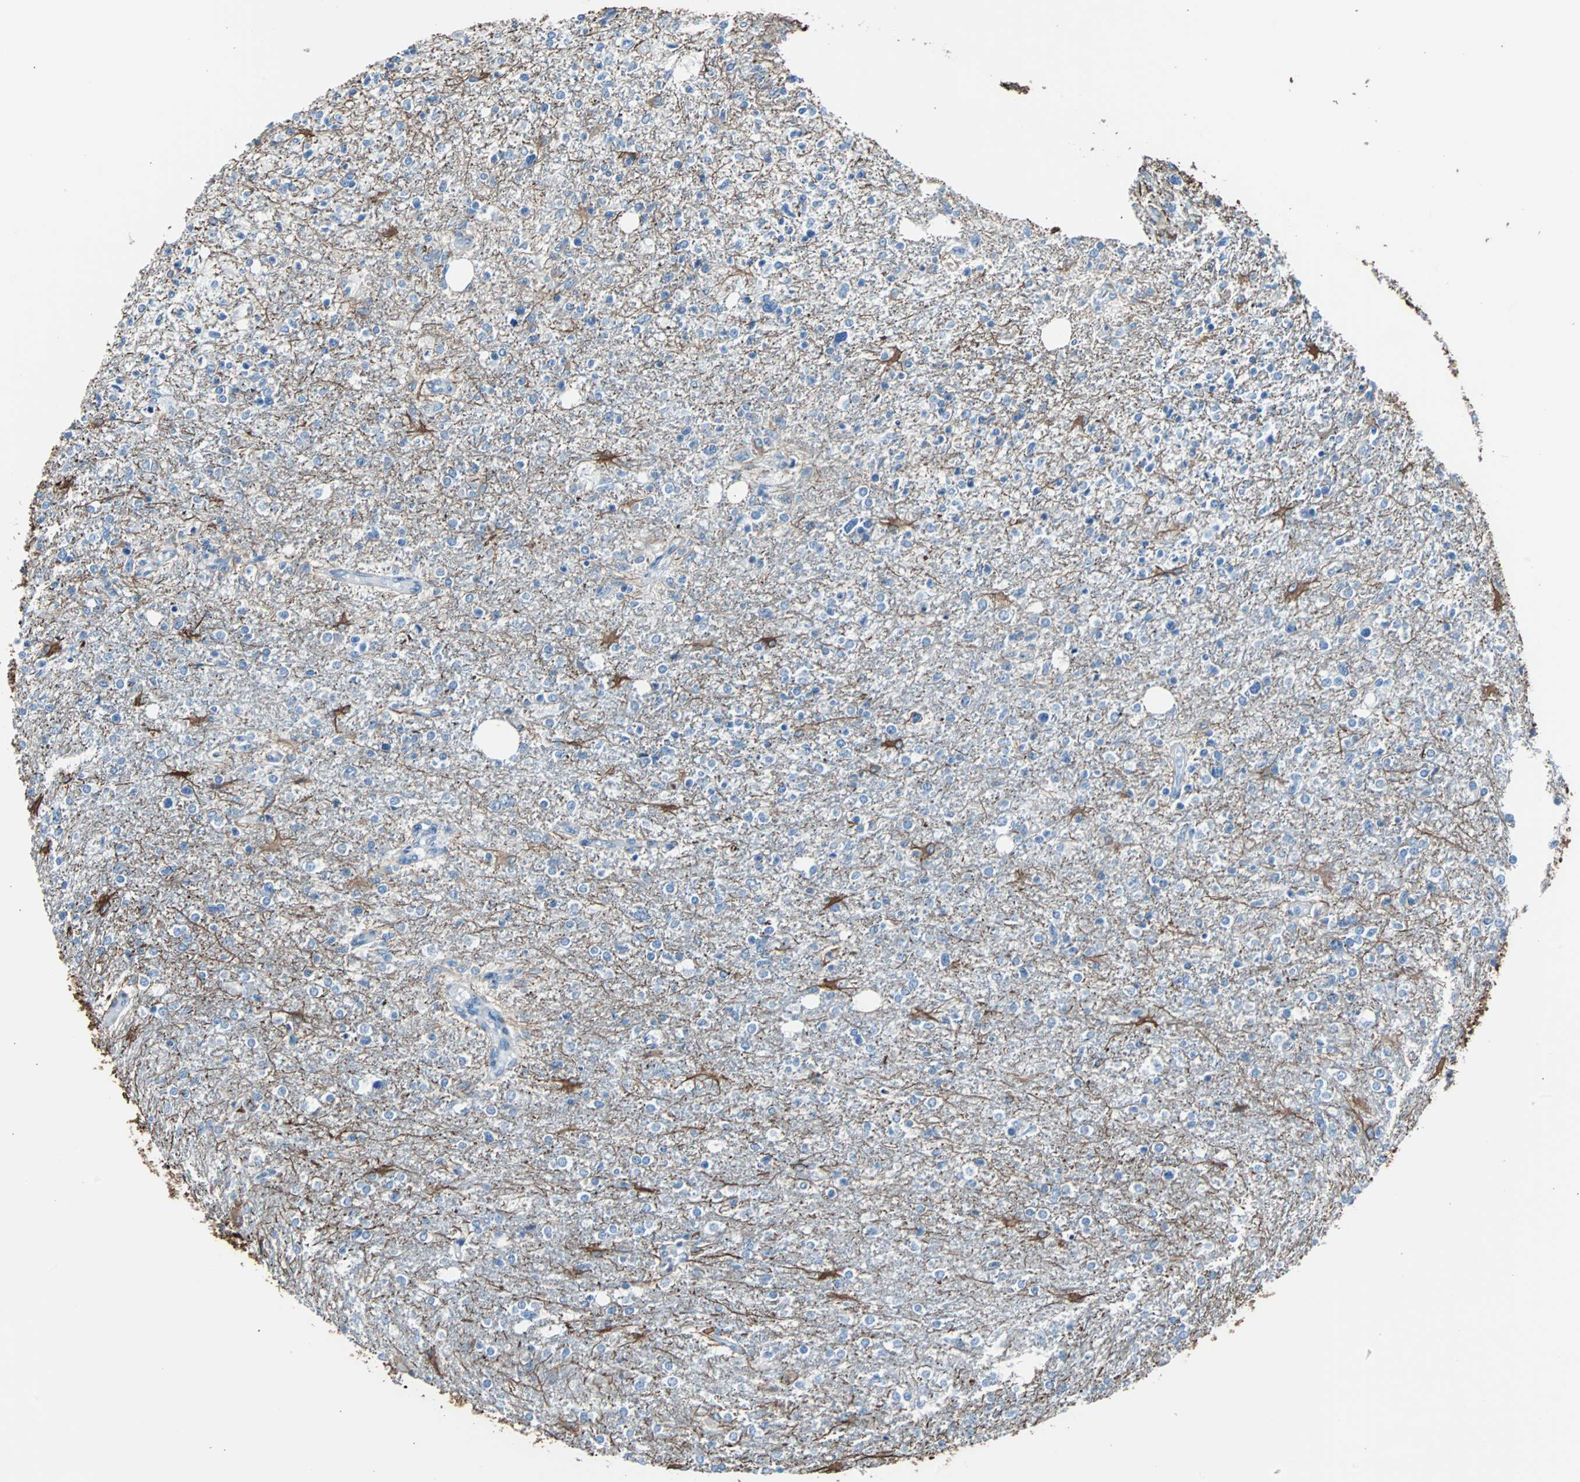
{"staining": {"intensity": "negative", "quantity": "none", "location": "none"}, "tissue": "glioma", "cell_type": "Tumor cells", "image_type": "cancer", "snomed": [{"axis": "morphology", "description": "Glioma, malignant, High grade"}, {"axis": "topography", "description": "Cerebral cortex"}], "caption": "DAB immunohistochemical staining of human malignant glioma (high-grade) reveals no significant expression in tumor cells. (Stains: DAB (3,3'-diaminobenzidine) immunohistochemistry with hematoxylin counter stain, Microscopy: brightfield microscopy at high magnification).", "gene": "KRT7", "patient": {"sex": "male", "age": 76}}